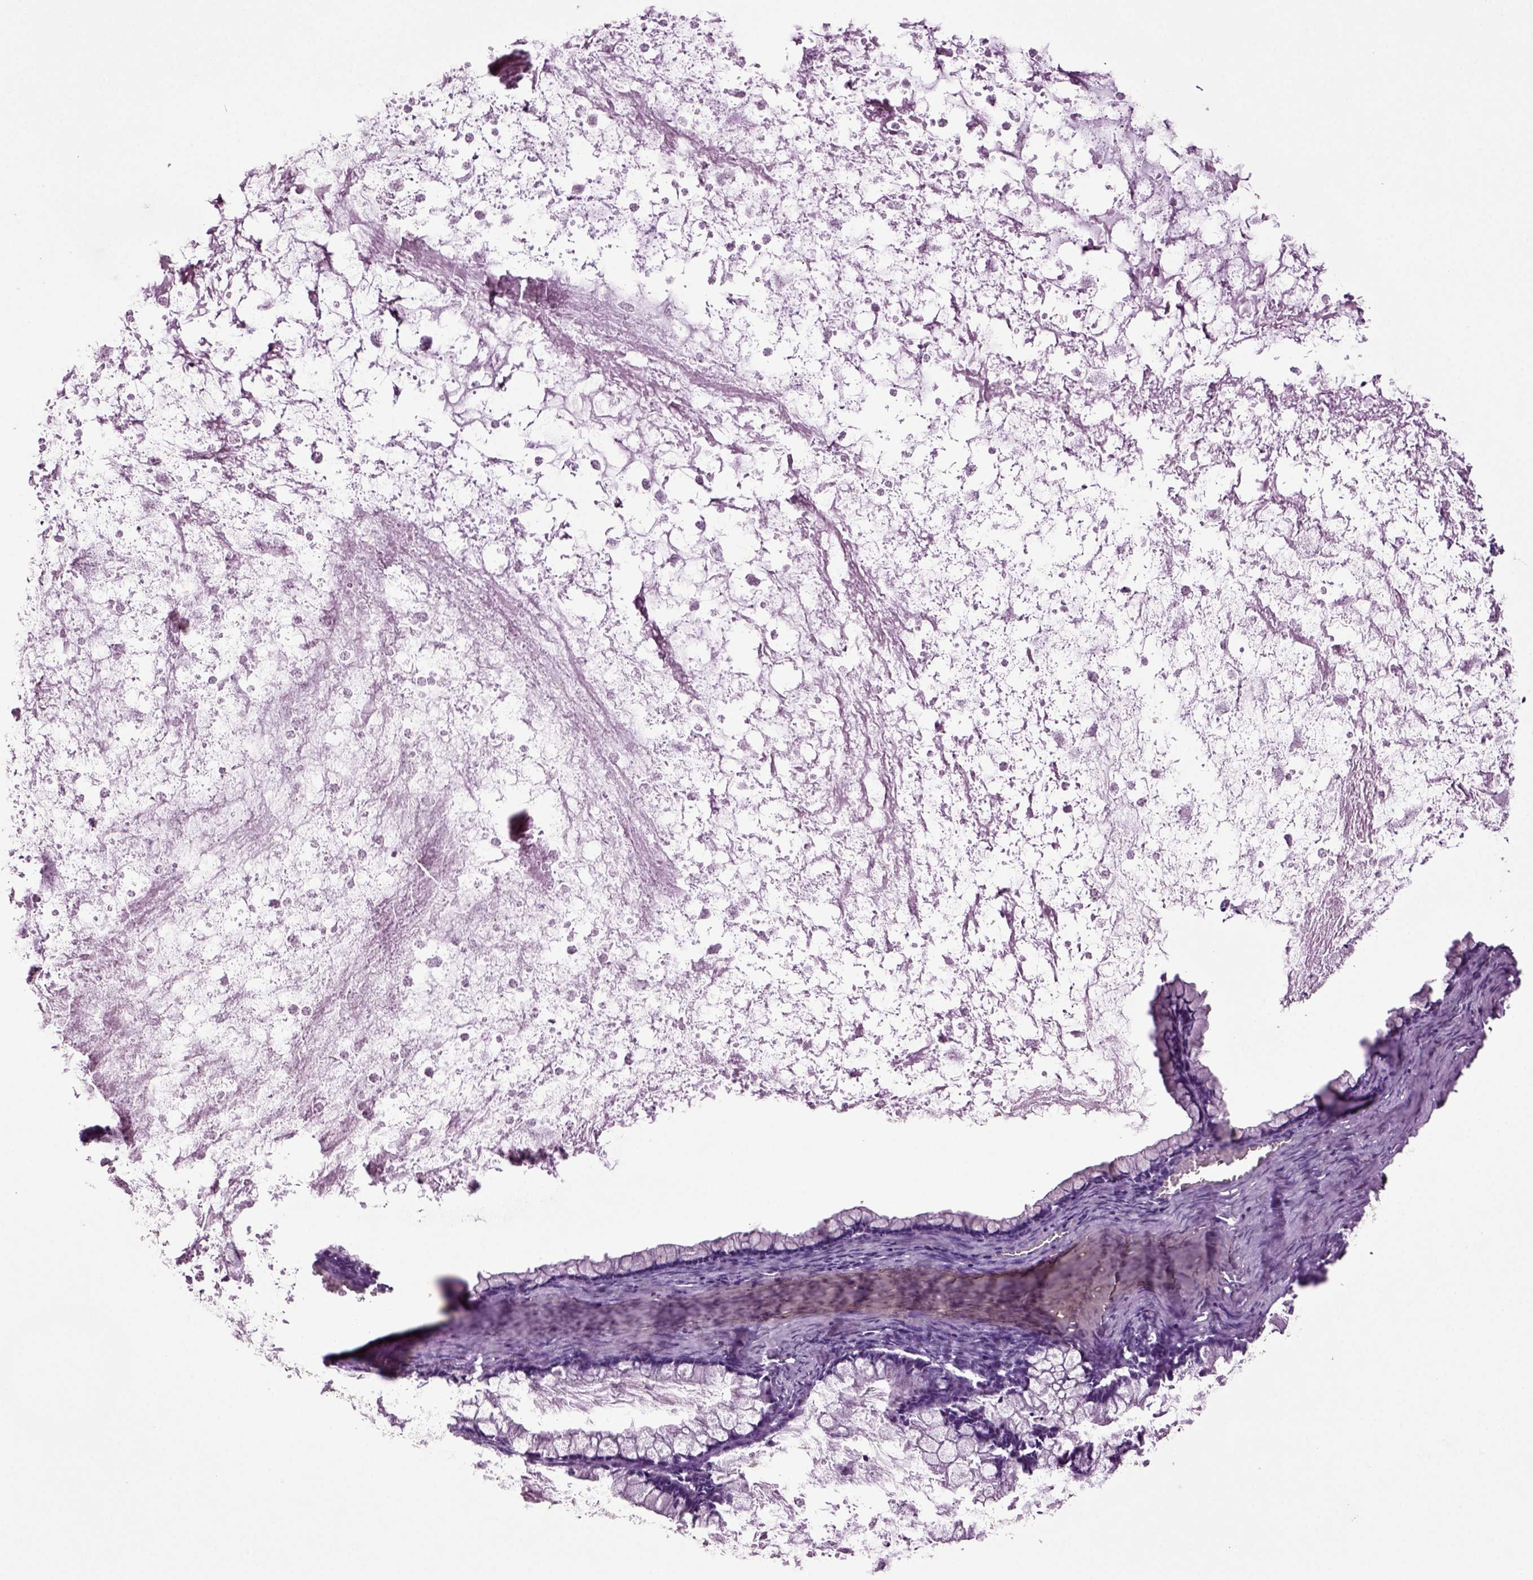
{"staining": {"intensity": "negative", "quantity": "none", "location": "none"}, "tissue": "ovarian cancer", "cell_type": "Tumor cells", "image_type": "cancer", "snomed": [{"axis": "morphology", "description": "Cystadenocarcinoma, mucinous, NOS"}, {"axis": "topography", "description": "Ovary"}], "caption": "Immunohistochemistry photomicrograph of human mucinous cystadenocarcinoma (ovarian) stained for a protein (brown), which shows no positivity in tumor cells.", "gene": "SLC17A6", "patient": {"sex": "female", "age": 67}}